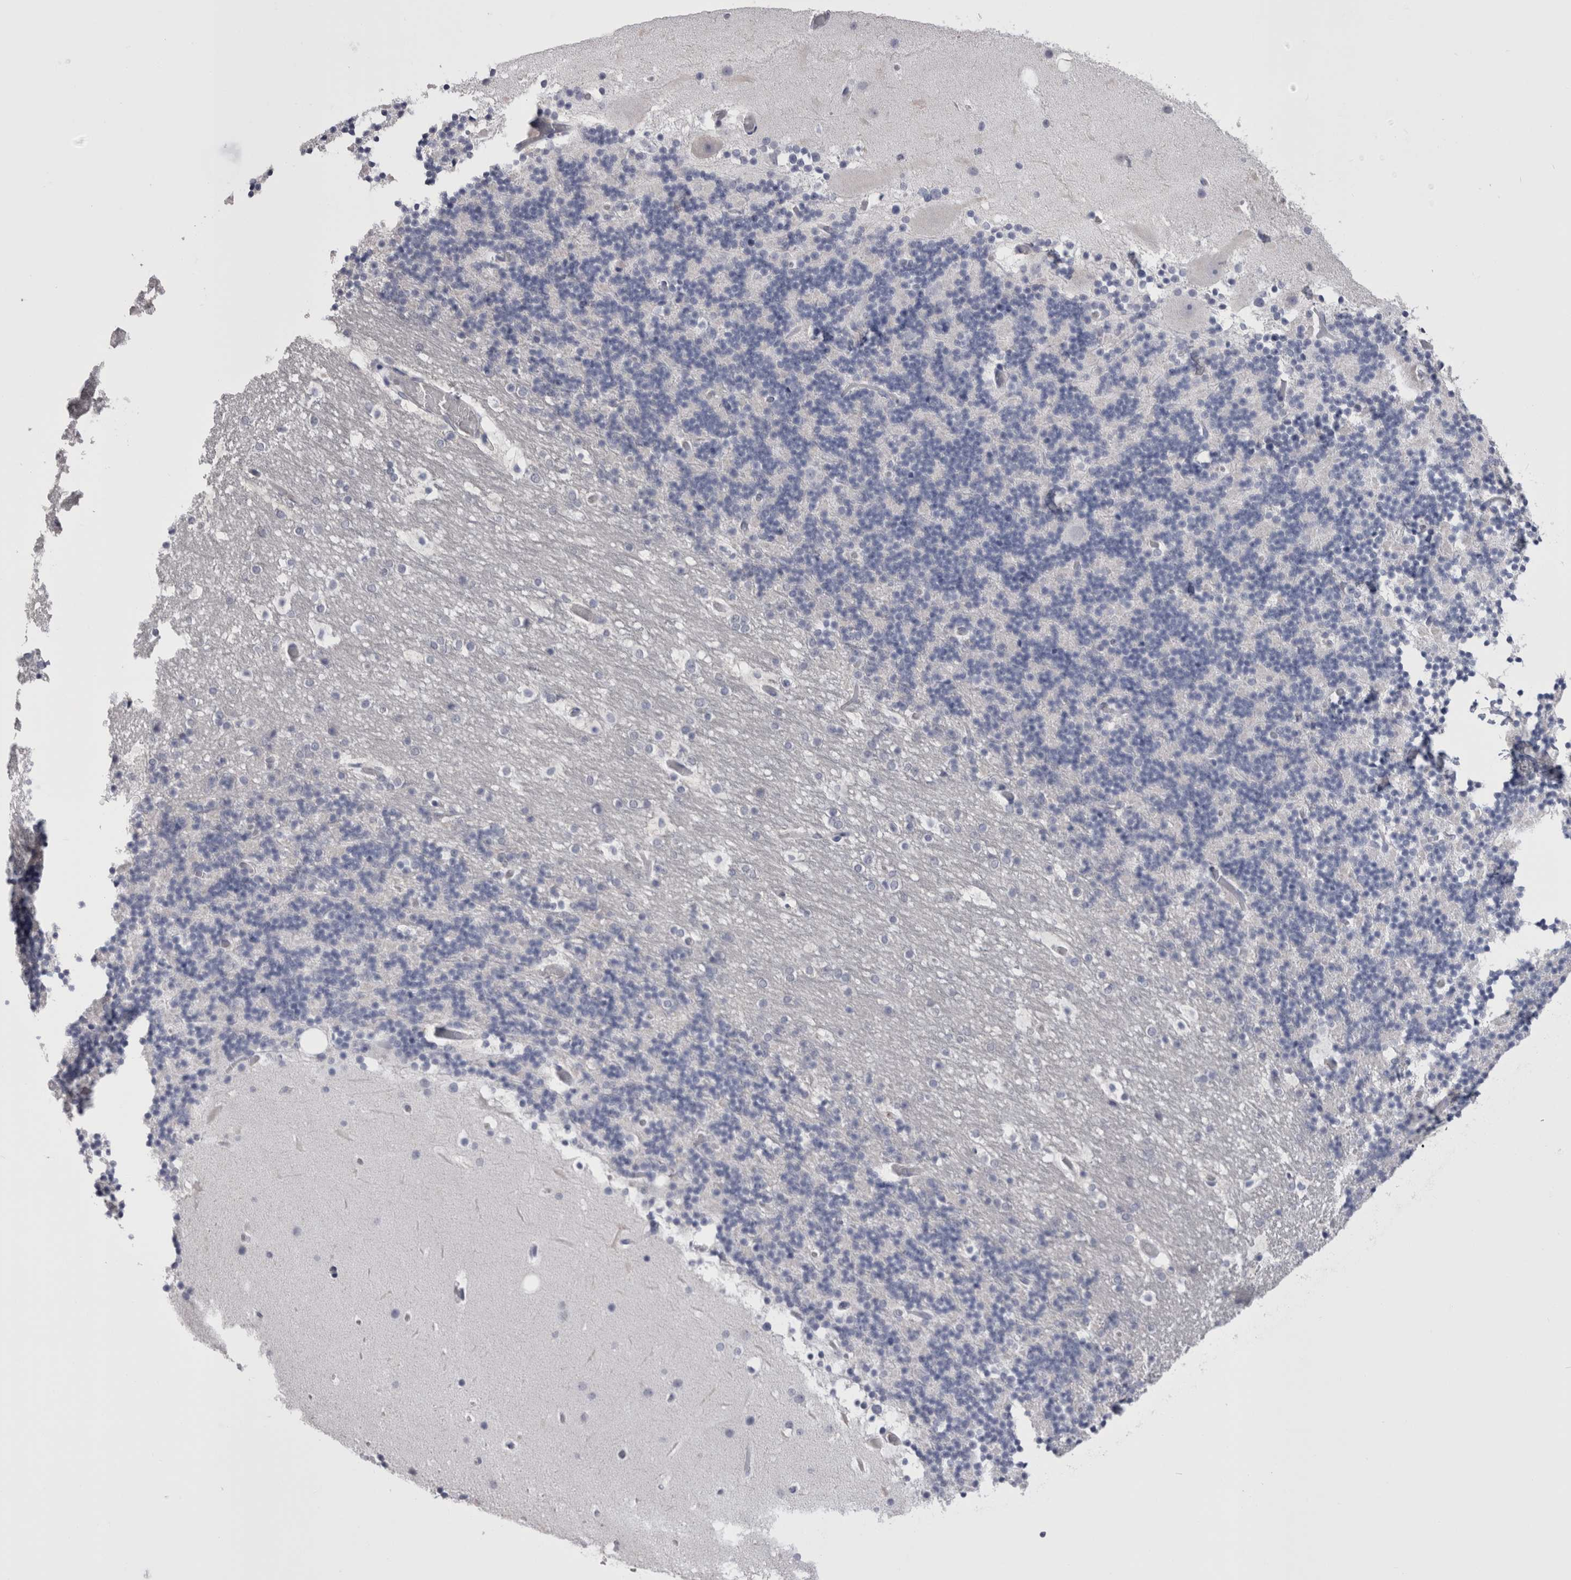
{"staining": {"intensity": "negative", "quantity": "none", "location": "none"}, "tissue": "cerebellum", "cell_type": "Cells in granular layer", "image_type": "normal", "snomed": [{"axis": "morphology", "description": "Normal tissue, NOS"}, {"axis": "topography", "description": "Cerebellum"}], "caption": "IHC of normal human cerebellum displays no expression in cells in granular layer.", "gene": "CDHR5", "patient": {"sex": "male", "age": 57}}